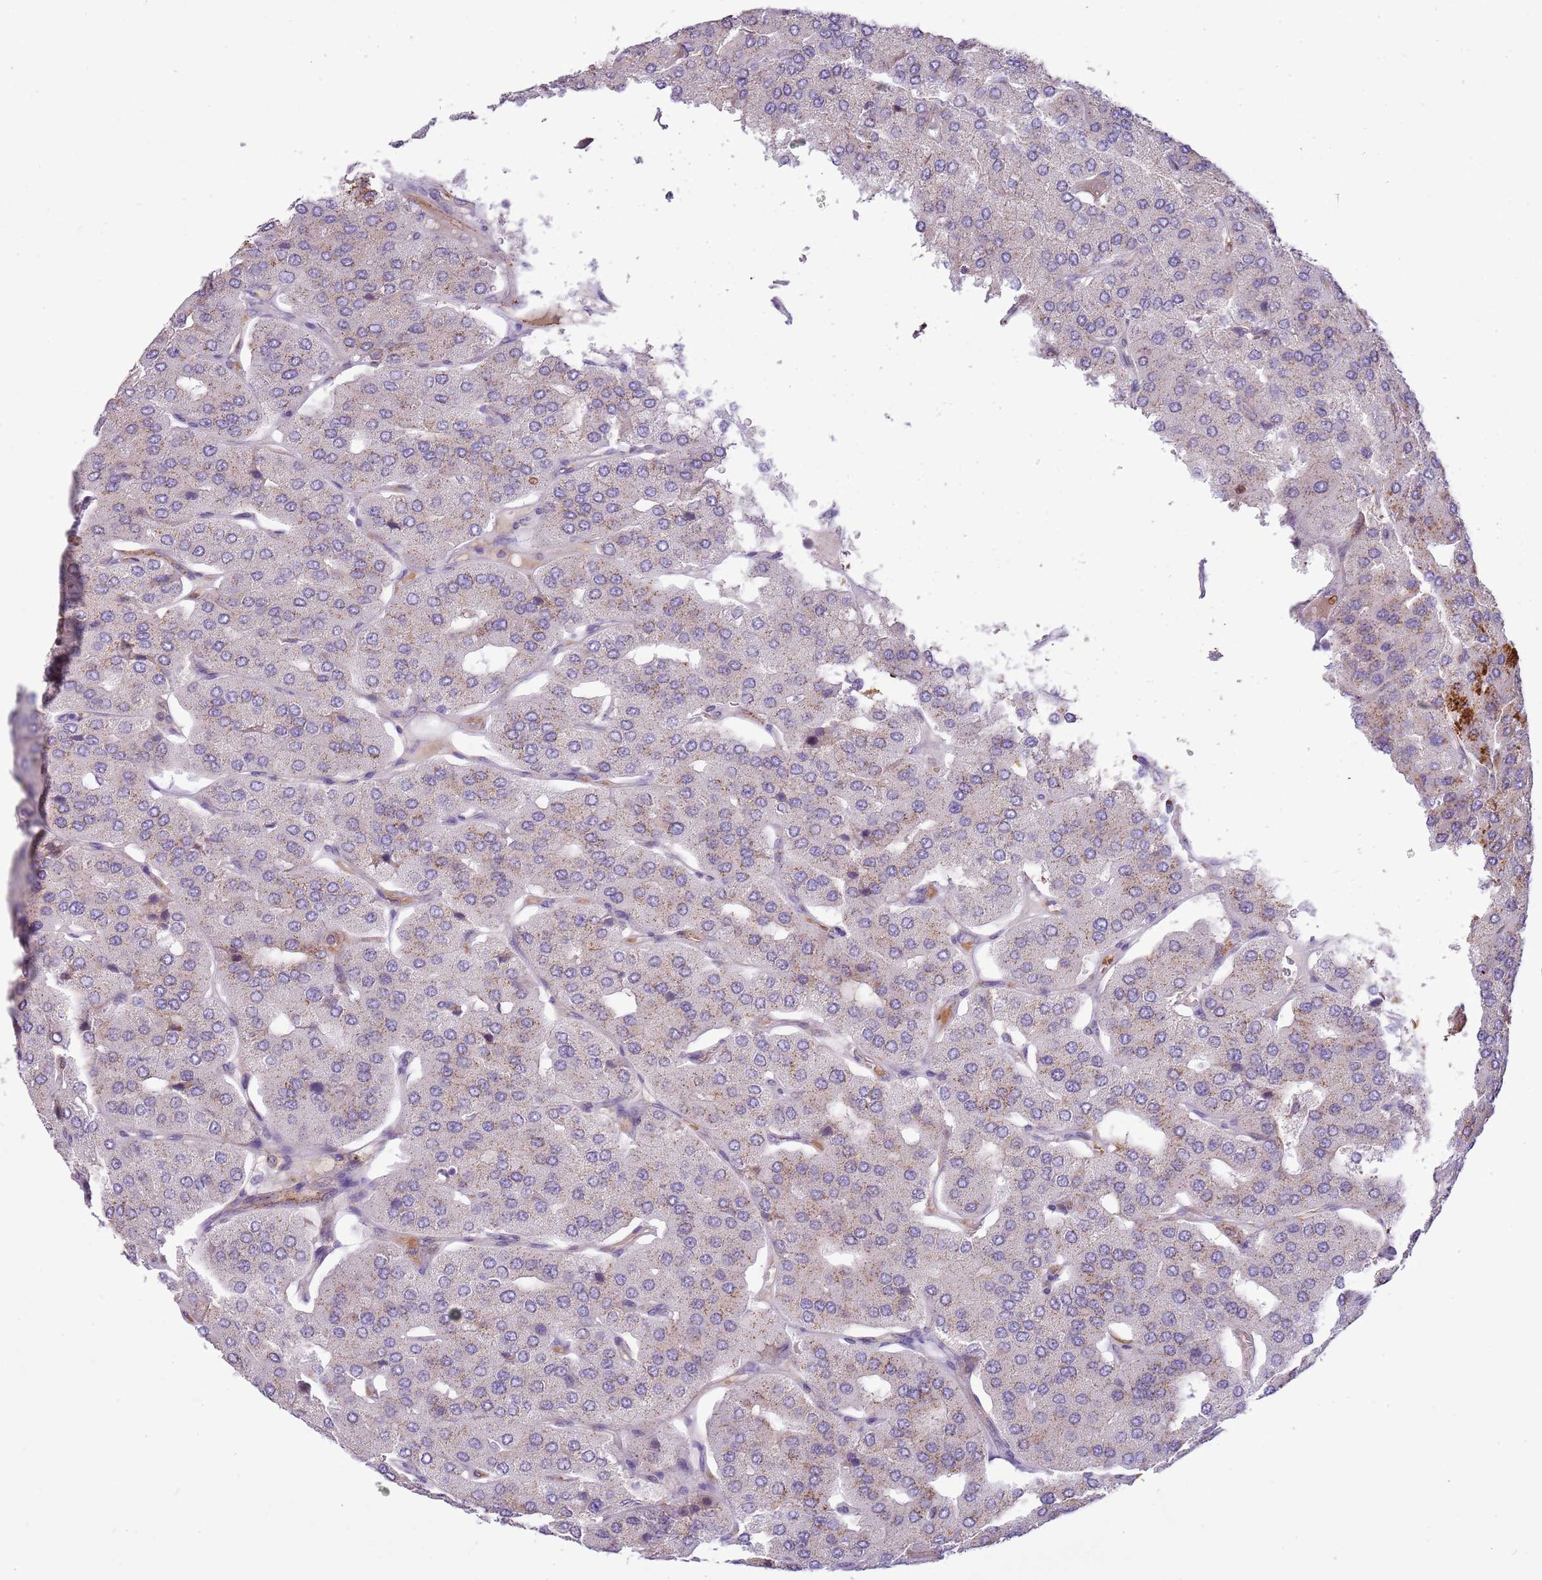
{"staining": {"intensity": "weak", "quantity": "25%-75%", "location": "cytoplasmic/membranous"}, "tissue": "parathyroid gland", "cell_type": "Glandular cells", "image_type": "normal", "snomed": [{"axis": "morphology", "description": "Normal tissue, NOS"}, {"axis": "morphology", "description": "Adenoma, NOS"}, {"axis": "topography", "description": "Parathyroid gland"}], "caption": "Immunohistochemical staining of unremarkable parathyroid gland demonstrates 25%-75% levels of weak cytoplasmic/membranous protein expression in approximately 25%-75% of glandular cells.", "gene": "PCNX1", "patient": {"sex": "female", "age": 86}}